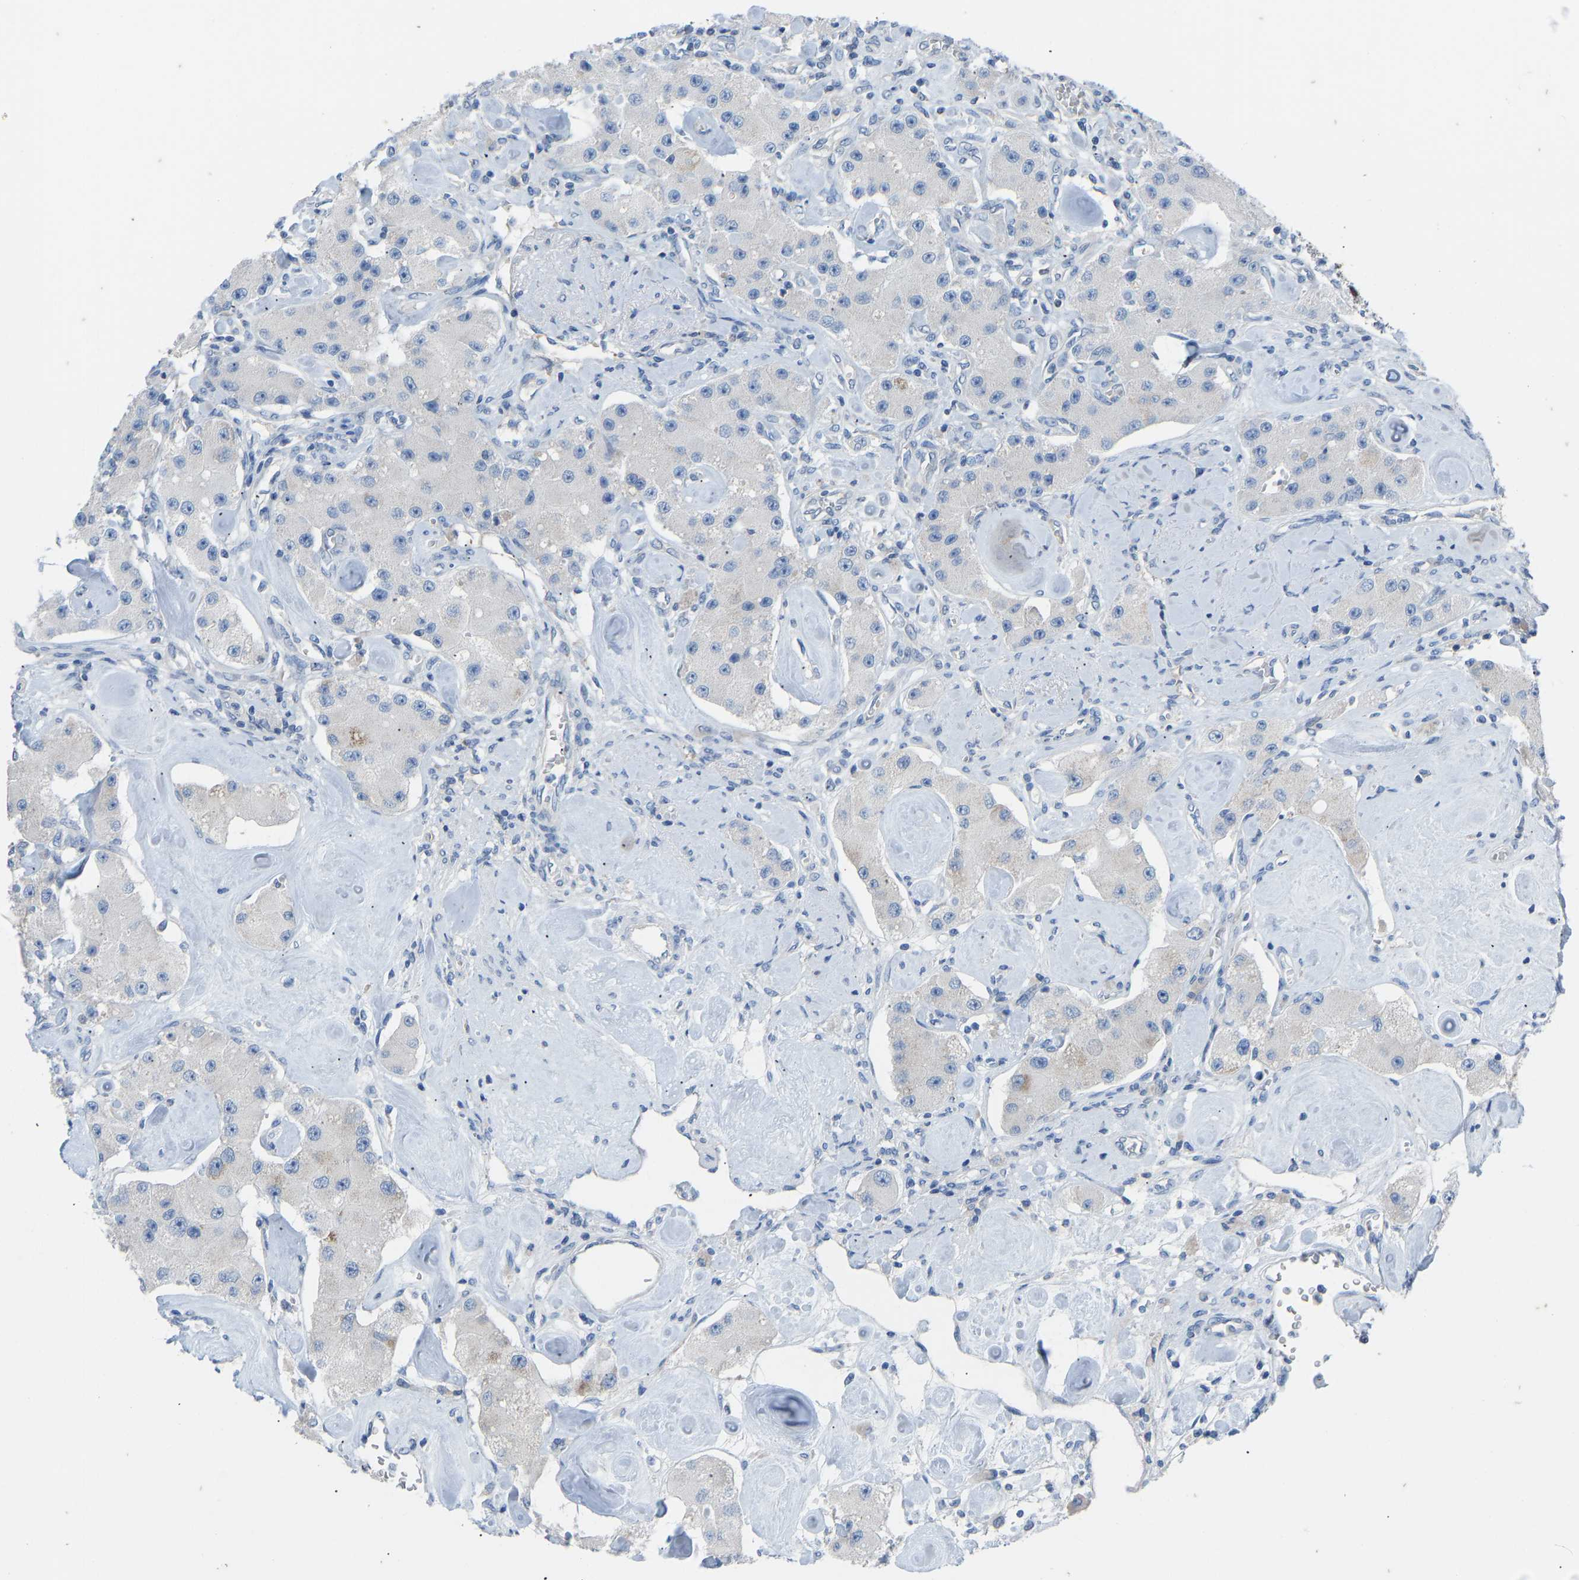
{"staining": {"intensity": "negative", "quantity": "none", "location": "none"}, "tissue": "carcinoid", "cell_type": "Tumor cells", "image_type": "cancer", "snomed": [{"axis": "morphology", "description": "Carcinoid, malignant, NOS"}, {"axis": "topography", "description": "Pancreas"}], "caption": "High power microscopy micrograph of an immunohistochemistry (IHC) micrograph of malignant carcinoid, revealing no significant positivity in tumor cells.", "gene": "OLIG2", "patient": {"sex": "male", "age": 41}}